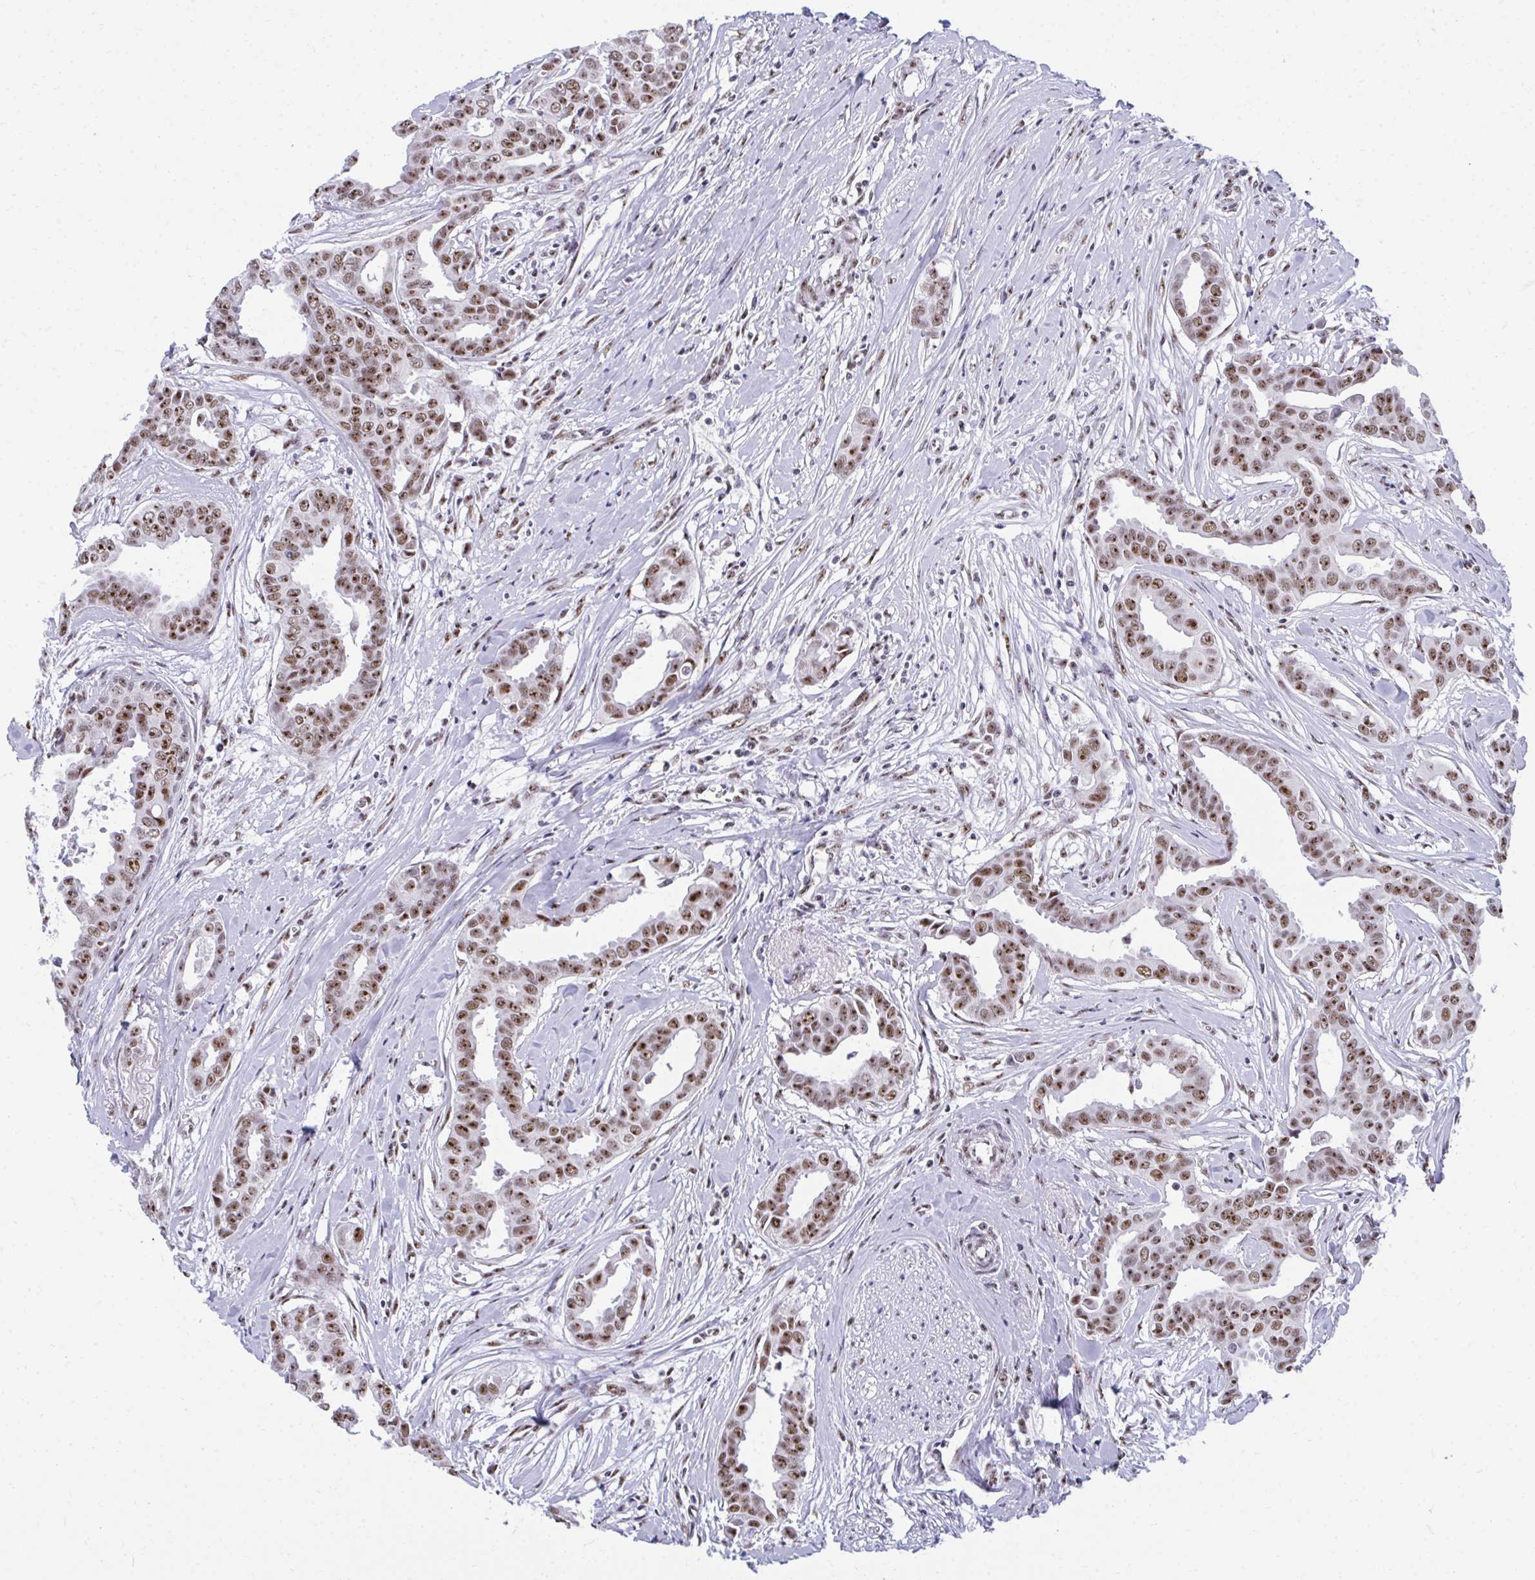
{"staining": {"intensity": "moderate", "quantity": ">75%", "location": "nuclear"}, "tissue": "breast cancer", "cell_type": "Tumor cells", "image_type": "cancer", "snomed": [{"axis": "morphology", "description": "Duct carcinoma"}, {"axis": "topography", "description": "Breast"}], "caption": "Breast cancer stained with a brown dye displays moderate nuclear positive expression in about >75% of tumor cells.", "gene": "PELP1", "patient": {"sex": "female", "age": 45}}